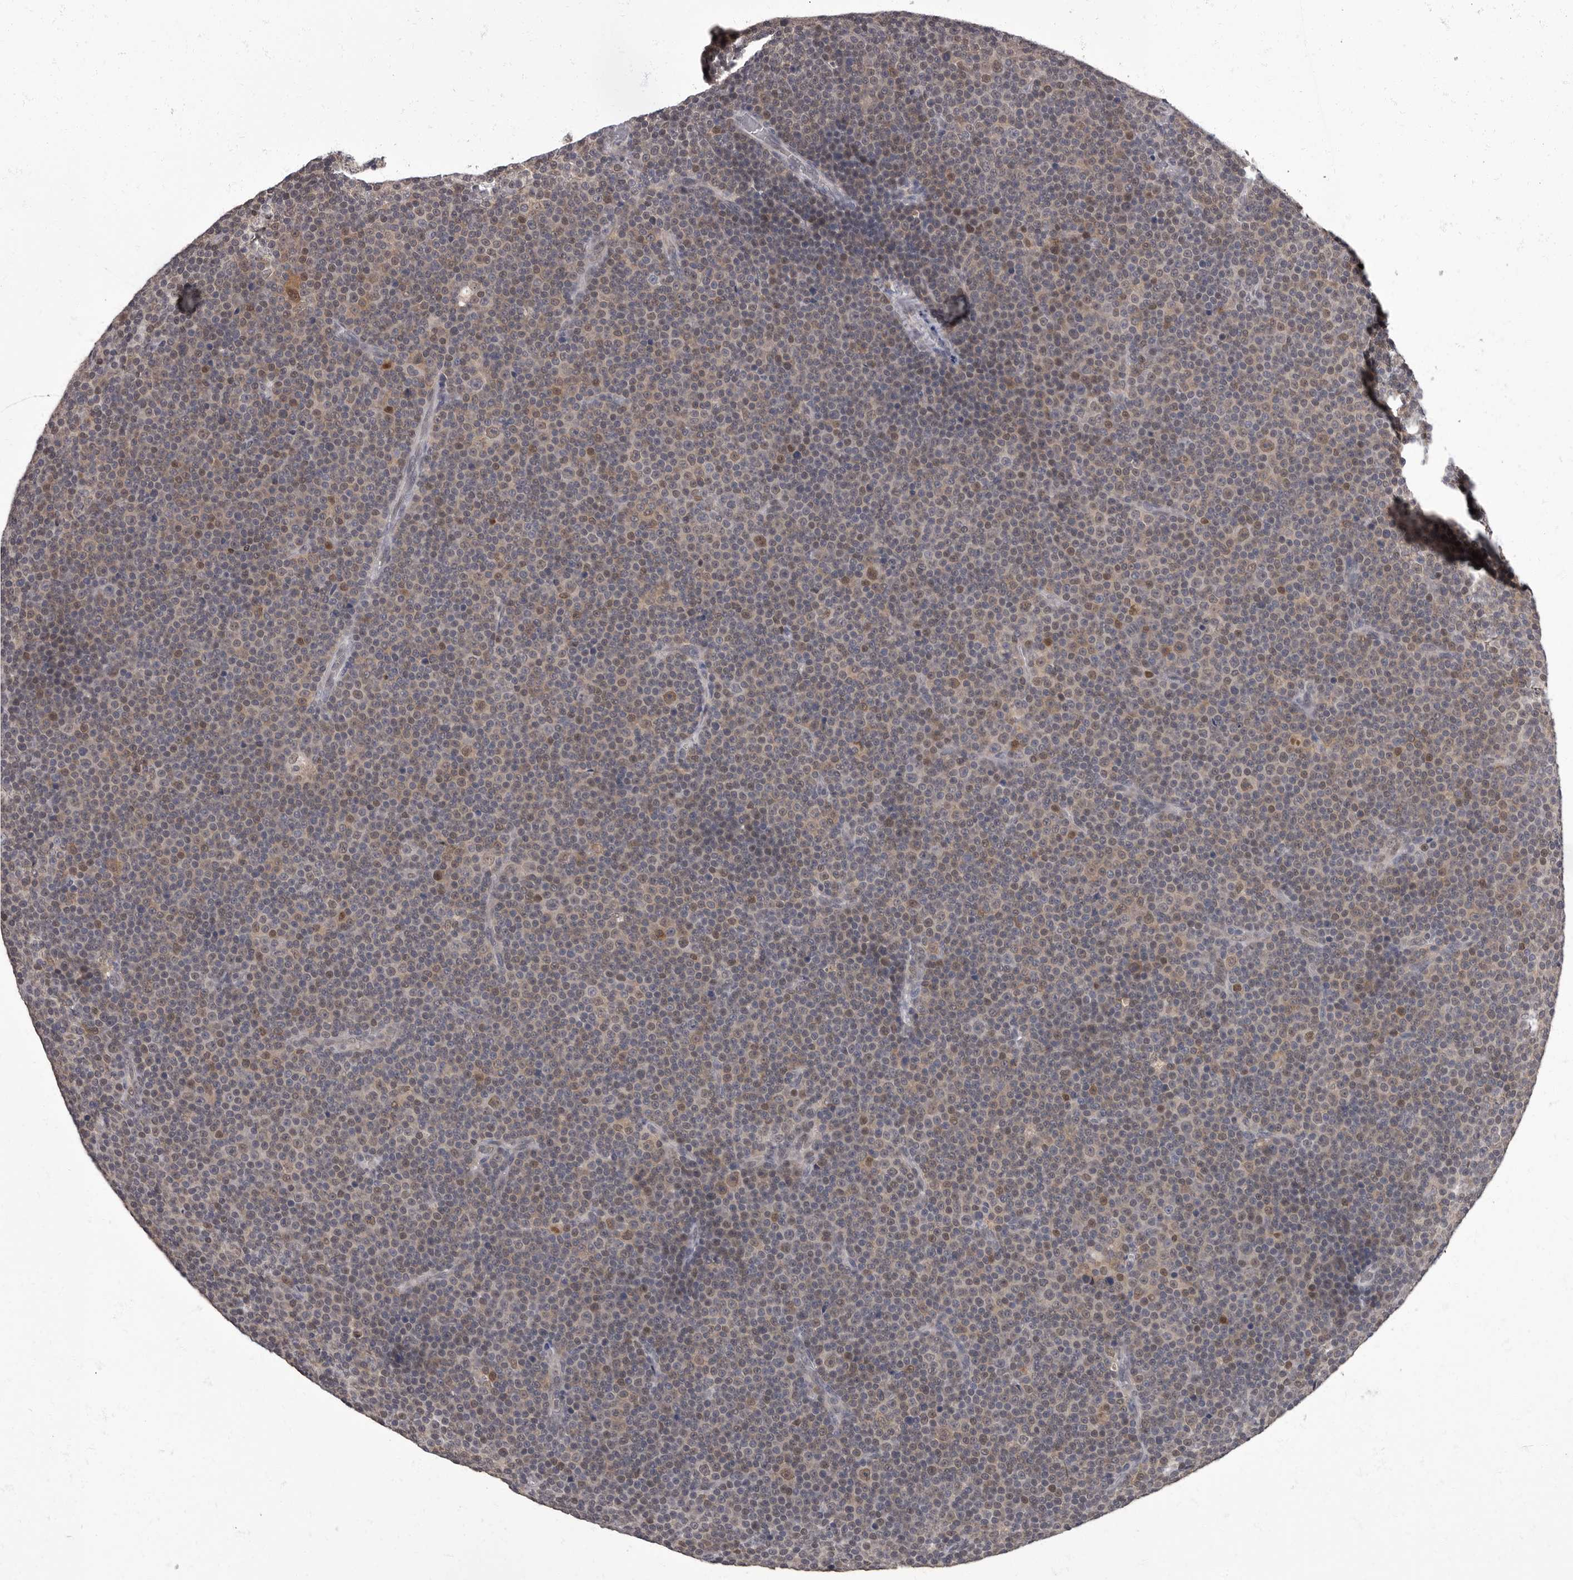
{"staining": {"intensity": "weak", "quantity": "25%-75%", "location": "cytoplasmic/membranous,nuclear"}, "tissue": "lymphoma", "cell_type": "Tumor cells", "image_type": "cancer", "snomed": [{"axis": "morphology", "description": "Malignant lymphoma, non-Hodgkin's type, Low grade"}, {"axis": "topography", "description": "Lymph node"}], "caption": "Immunohistochemistry histopathology image of lymphoma stained for a protein (brown), which shows low levels of weak cytoplasmic/membranous and nuclear staining in approximately 25%-75% of tumor cells.", "gene": "C1orf50", "patient": {"sex": "female", "age": 67}}